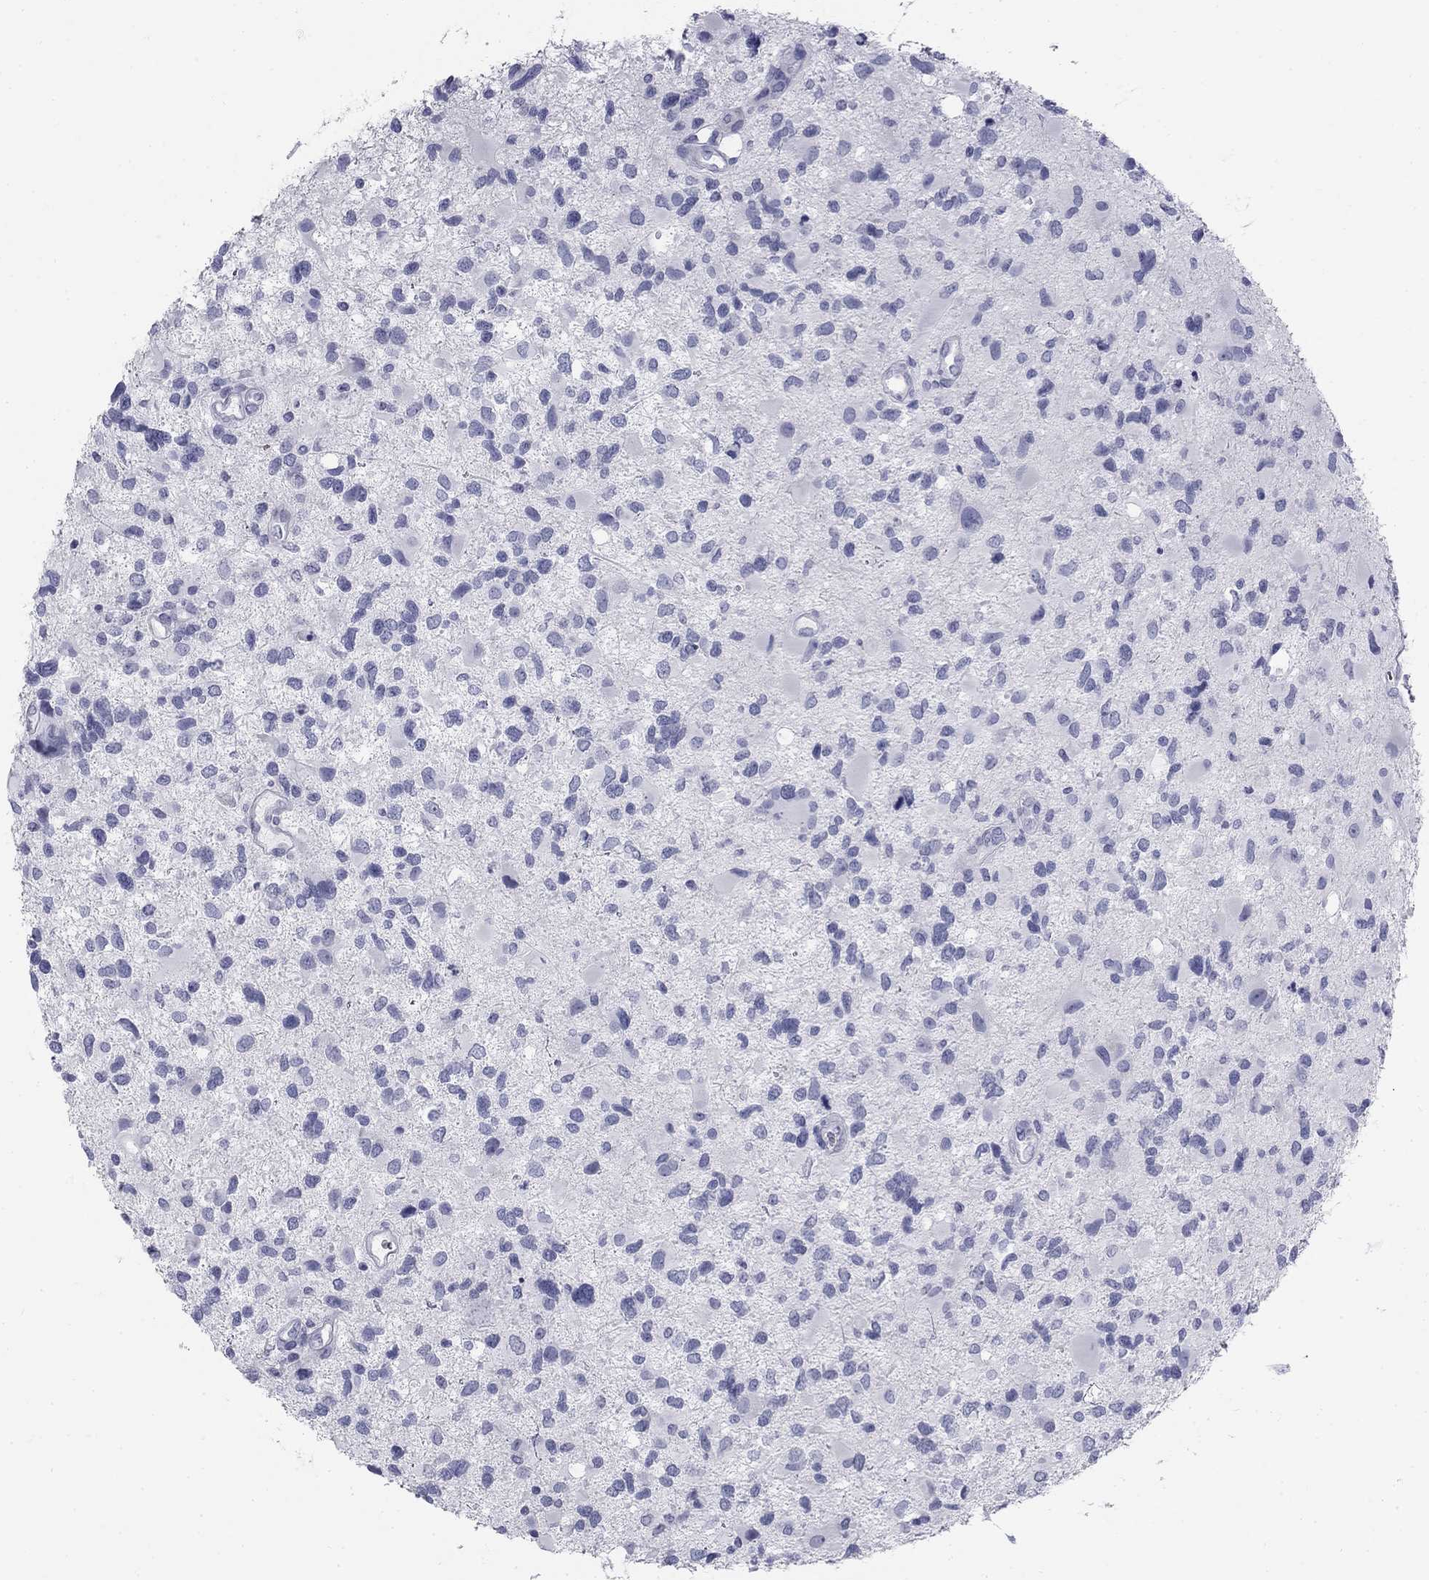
{"staining": {"intensity": "negative", "quantity": "none", "location": "none"}, "tissue": "glioma", "cell_type": "Tumor cells", "image_type": "cancer", "snomed": [{"axis": "morphology", "description": "Glioma, malignant, Low grade"}, {"axis": "topography", "description": "Brain"}], "caption": "This is an immunohistochemistry (IHC) image of human malignant glioma (low-grade). There is no positivity in tumor cells.", "gene": "SULT2B1", "patient": {"sex": "female", "age": 32}}